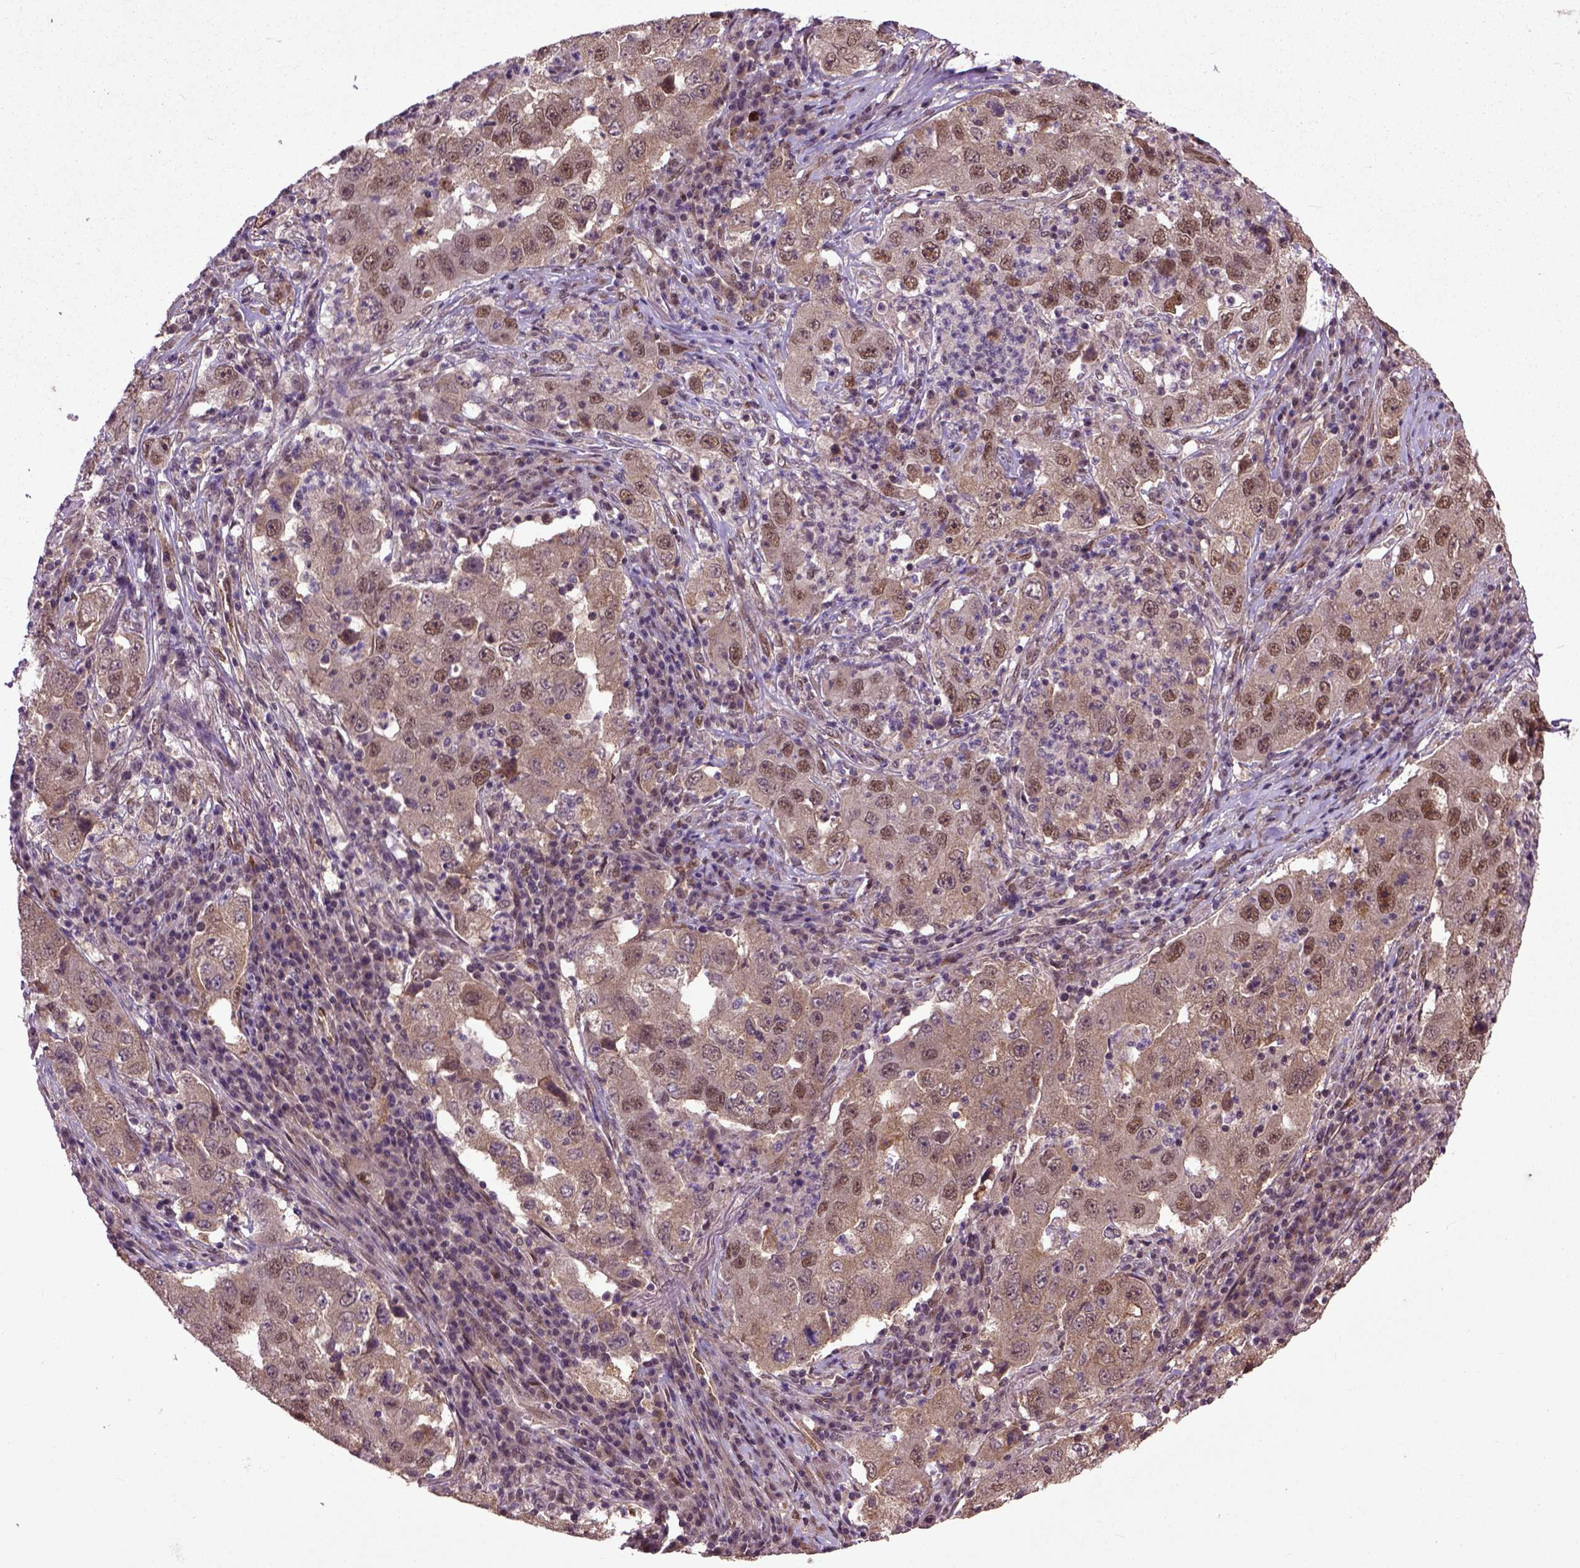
{"staining": {"intensity": "moderate", "quantity": ">75%", "location": "cytoplasmic/membranous,nuclear"}, "tissue": "lung cancer", "cell_type": "Tumor cells", "image_type": "cancer", "snomed": [{"axis": "morphology", "description": "Adenocarcinoma, NOS"}, {"axis": "topography", "description": "Lung"}], "caption": "Human lung cancer (adenocarcinoma) stained with a protein marker exhibits moderate staining in tumor cells.", "gene": "UBA3", "patient": {"sex": "male", "age": 73}}